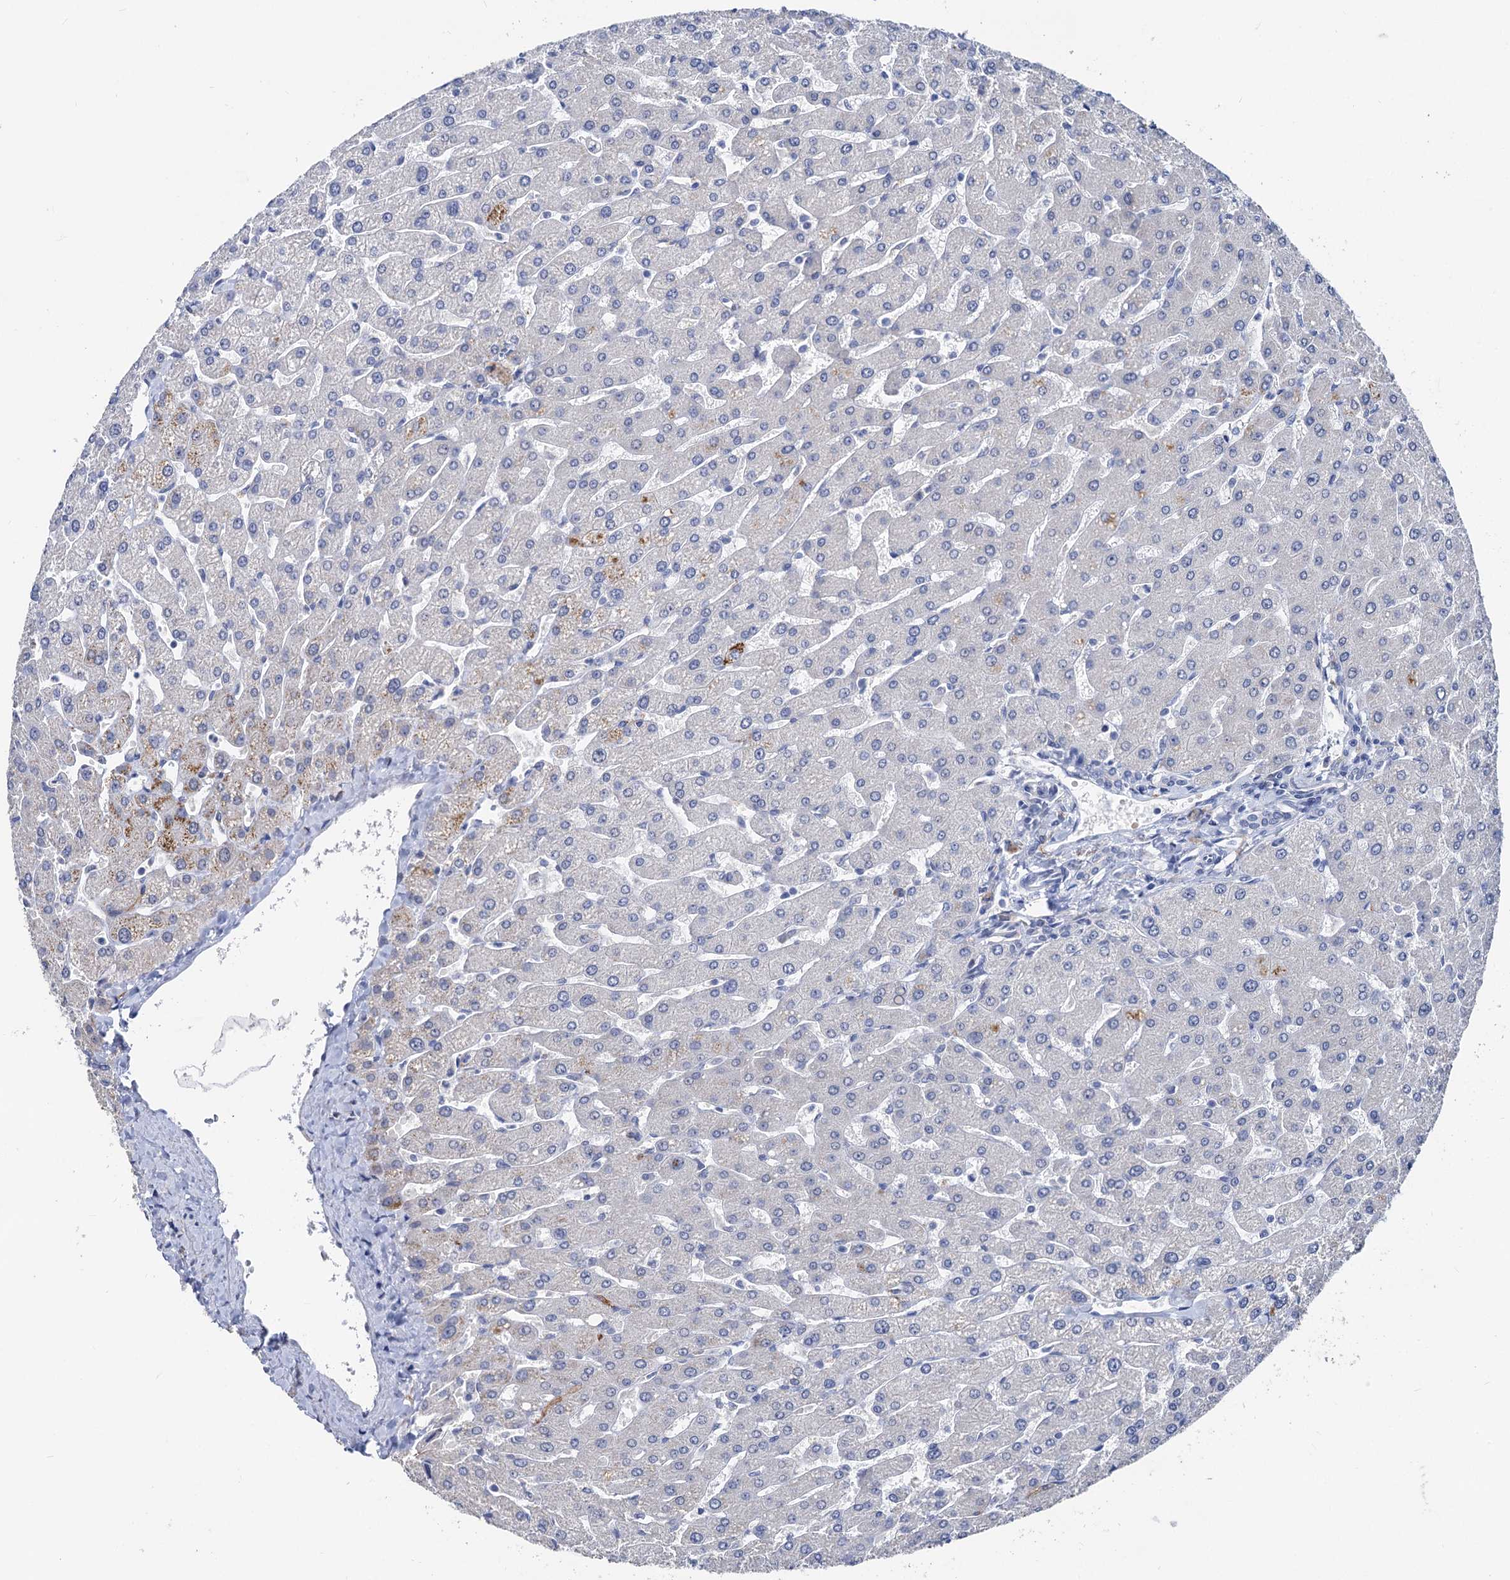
{"staining": {"intensity": "negative", "quantity": "none", "location": "none"}, "tissue": "liver", "cell_type": "Cholangiocytes", "image_type": "normal", "snomed": [{"axis": "morphology", "description": "Normal tissue, NOS"}, {"axis": "topography", "description": "Liver"}], "caption": "Human liver stained for a protein using immunohistochemistry exhibits no positivity in cholangiocytes.", "gene": "CAPRIN2", "patient": {"sex": "male", "age": 55}}